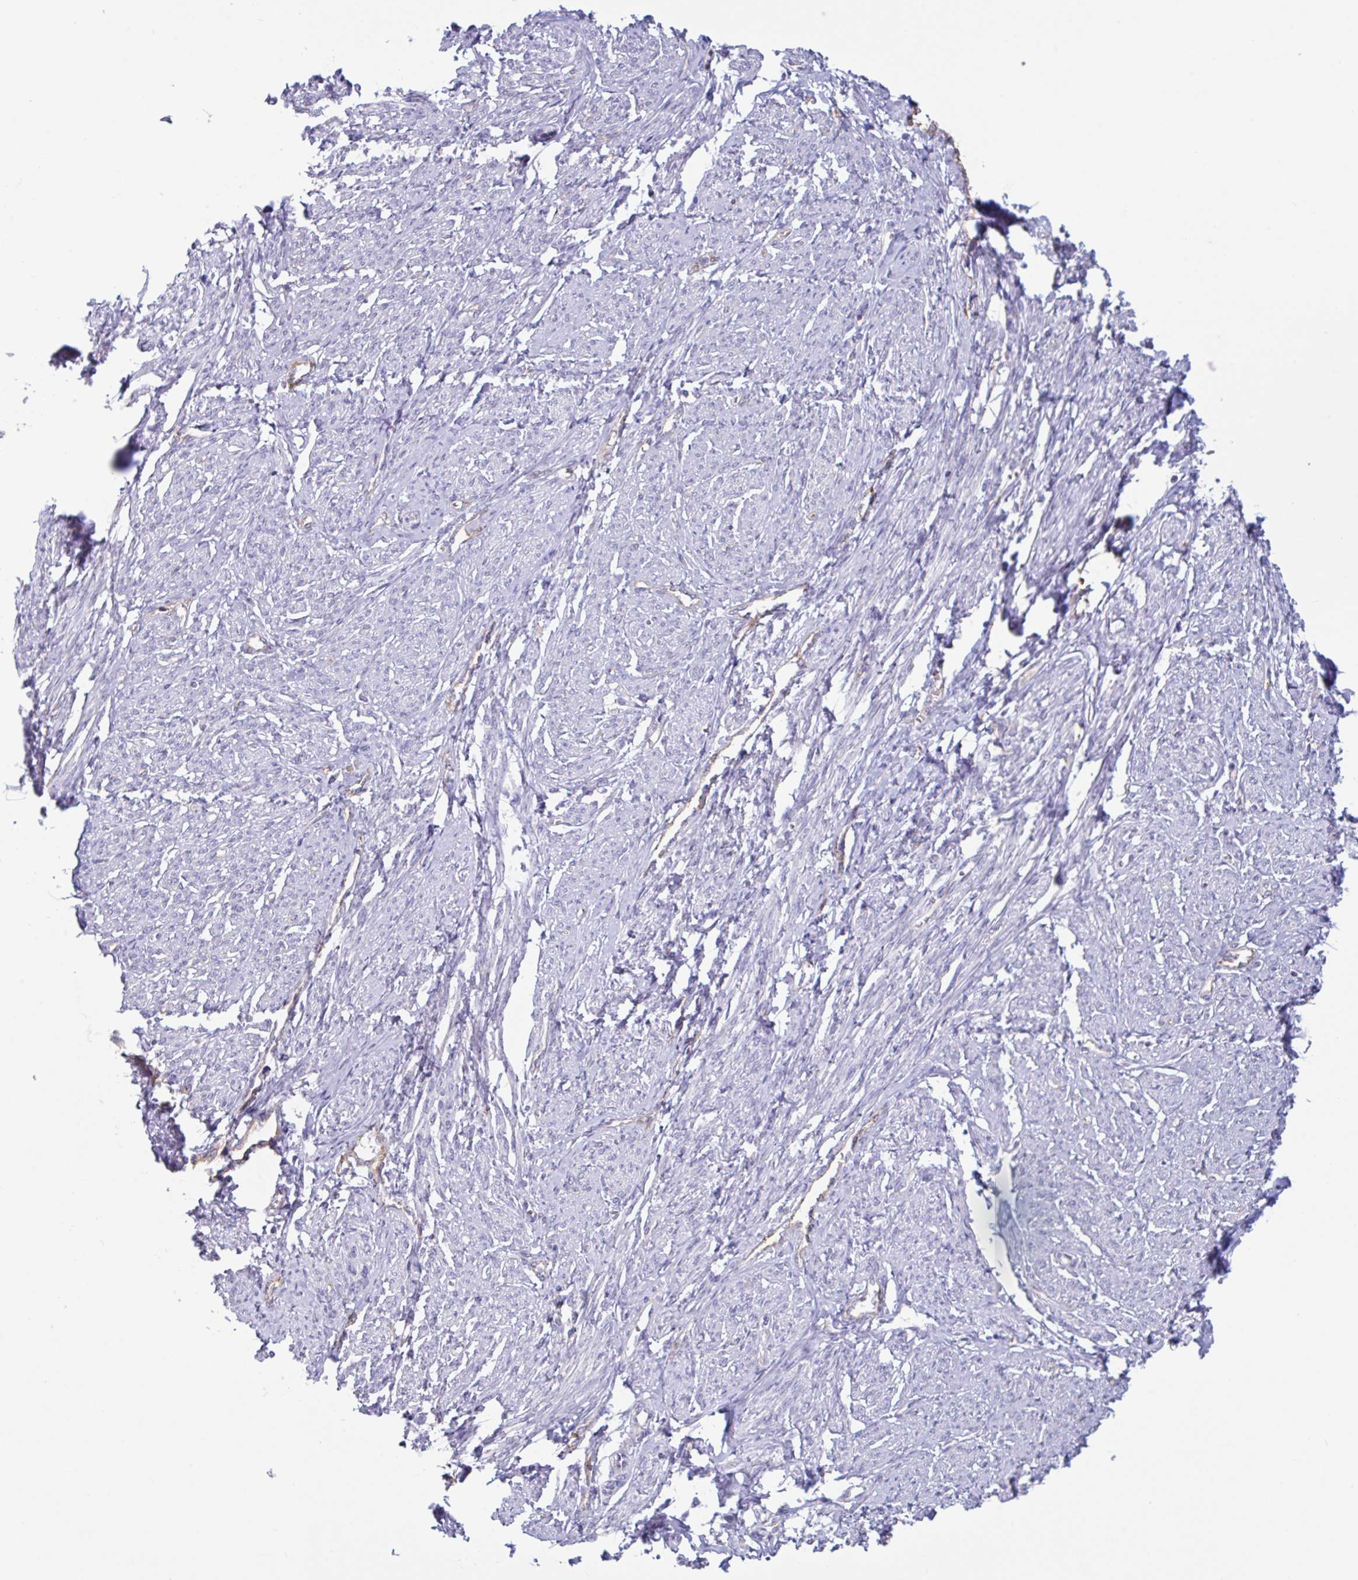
{"staining": {"intensity": "negative", "quantity": "none", "location": "none"}, "tissue": "smooth muscle", "cell_type": "Smooth muscle cells", "image_type": "normal", "snomed": [{"axis": "morphology", "description": "Normal tissue, NOS"}, {"axis": "topography", "description": "Smooth muscle"}], "caption": "Photomicrograph shows no protein expression in smooth muscle cells of benign smooth muscle. Brightfield microscopy of IHC stained with DAB (3,3'-diaminobenzidine) (brown) and hematoxylin (blue), captured at high magnification.", "gene": "PLCD4", "patient": {"sex": "female", "age": 65}}